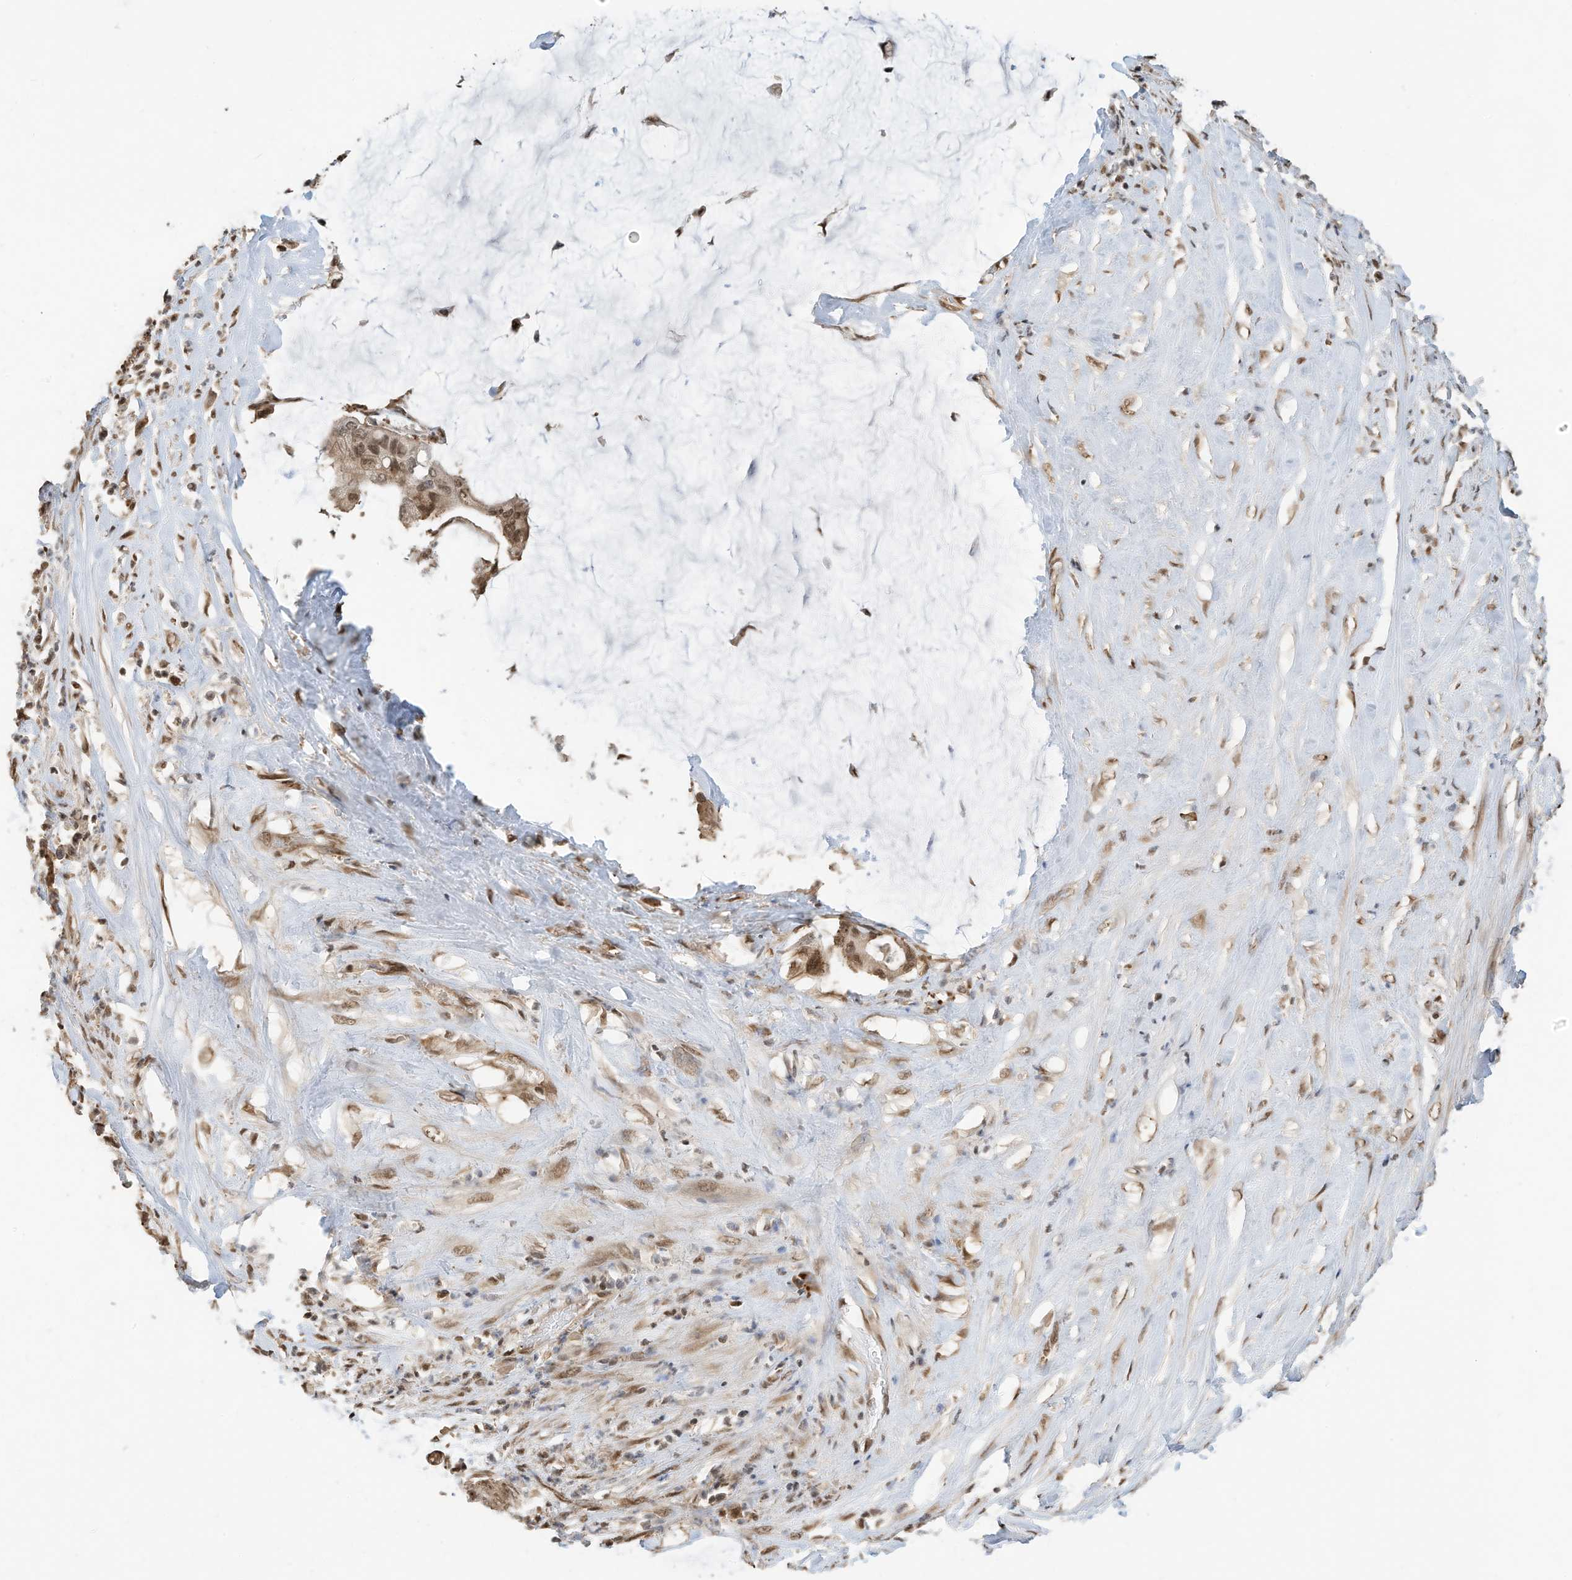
{"staining": {"intensity": "moderate", "quantity": ">75%", "location": "cytoplasmic/membranous,nuclear"}, "tissue": "pancreatic cancer", "cell_type": "Tumor cells", "image_type": "cancer", "snomed": [{"axis": "morphology", "description": "Adenocarcinoma, NOS"}, {"axis": "topography", "description": "Pancreas"}], "caption": "The immunohistochemical stain labels moderate cytoplasmic/membranous and nuclear staining in tumor cells of pancreatic cancer (adenocarcinoma) tissue. The protein of interest is stained brown, and the nuclei are stained in blue (DAB IHC with brightfield microscopy, high magnification).", "gene": "ZNF195", "patient": {"sex": "male", "age": 41}}